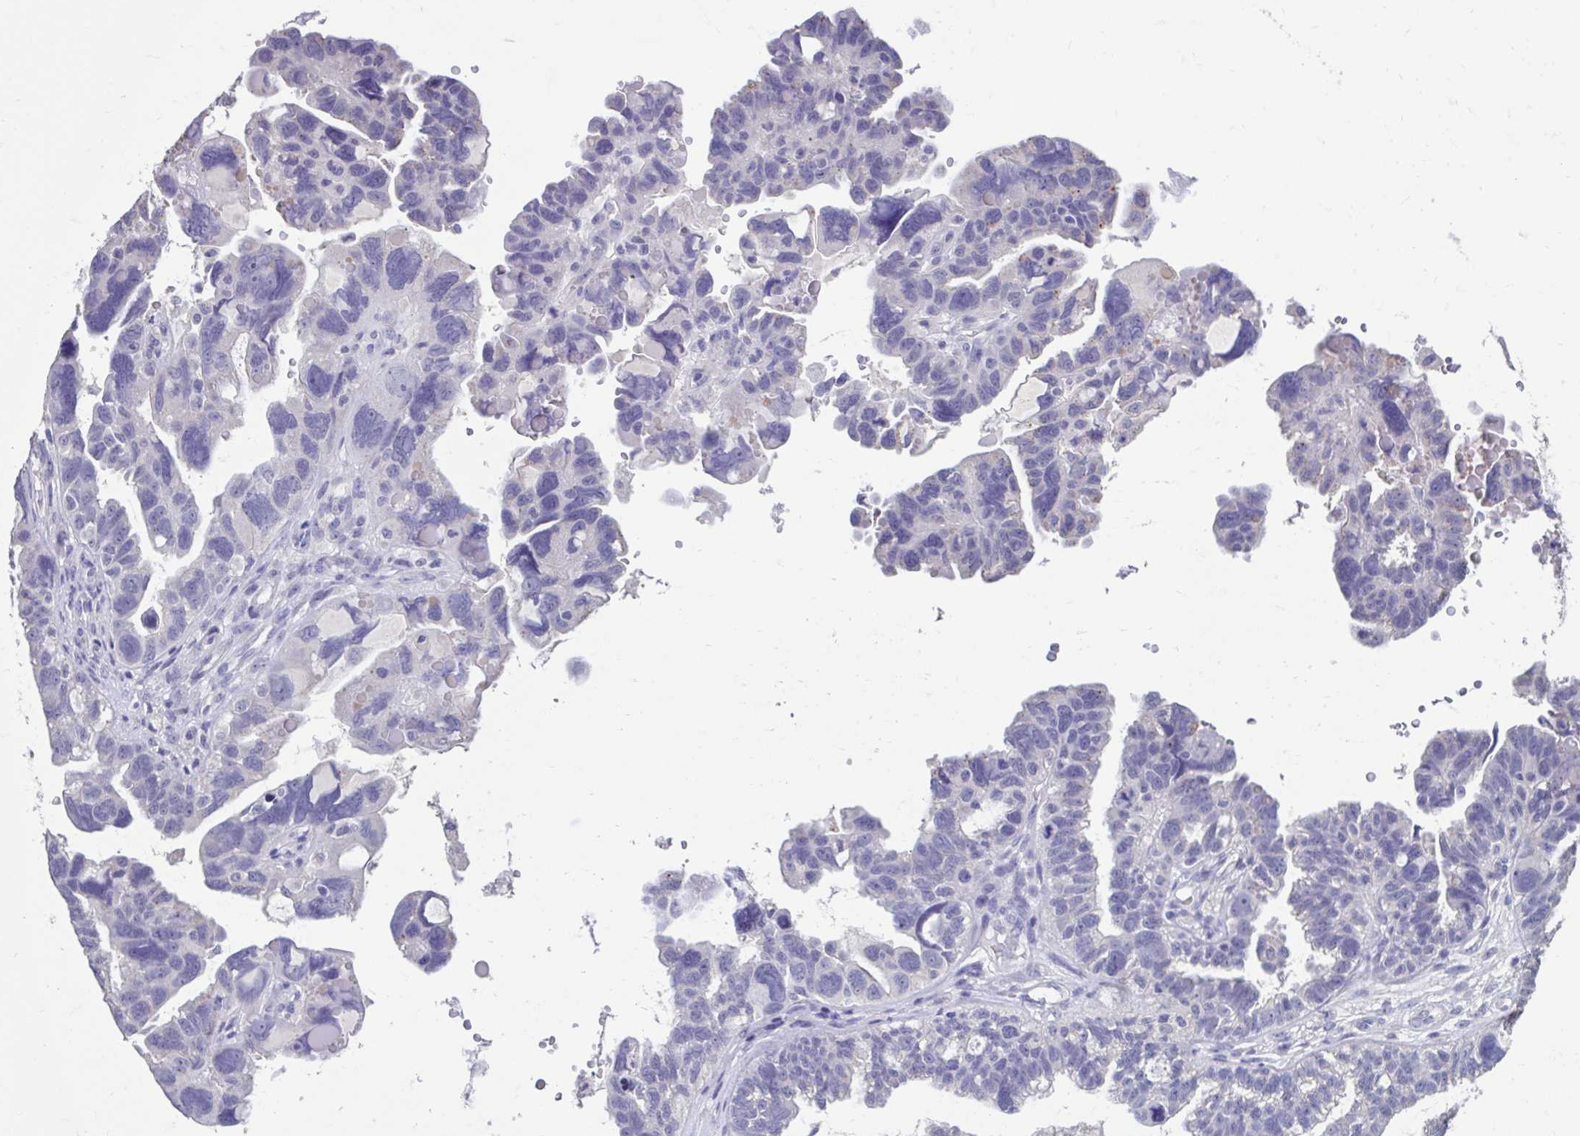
{"staining": {"intensity": "negative", "quantity": "none", "location": "none"}, "tissue": "ovarian cancer", "cell_type": "Tumor cells", "image_type": "cancer", "snomed": [{"axis": "morphology", "description": "Cystadenocarcinoma, serous, NOS"}, {"axis": "topography", "description": "Ovary"}], "caption": "The micrograph exhibits no significant positivity in tumor cells of ovarian cancer (serous cystadenocarcinoma). (DAB IHC with hematoxylin counter stain).", "gene": "GPR162", "patient": {"sex": "female", "age": 60}}